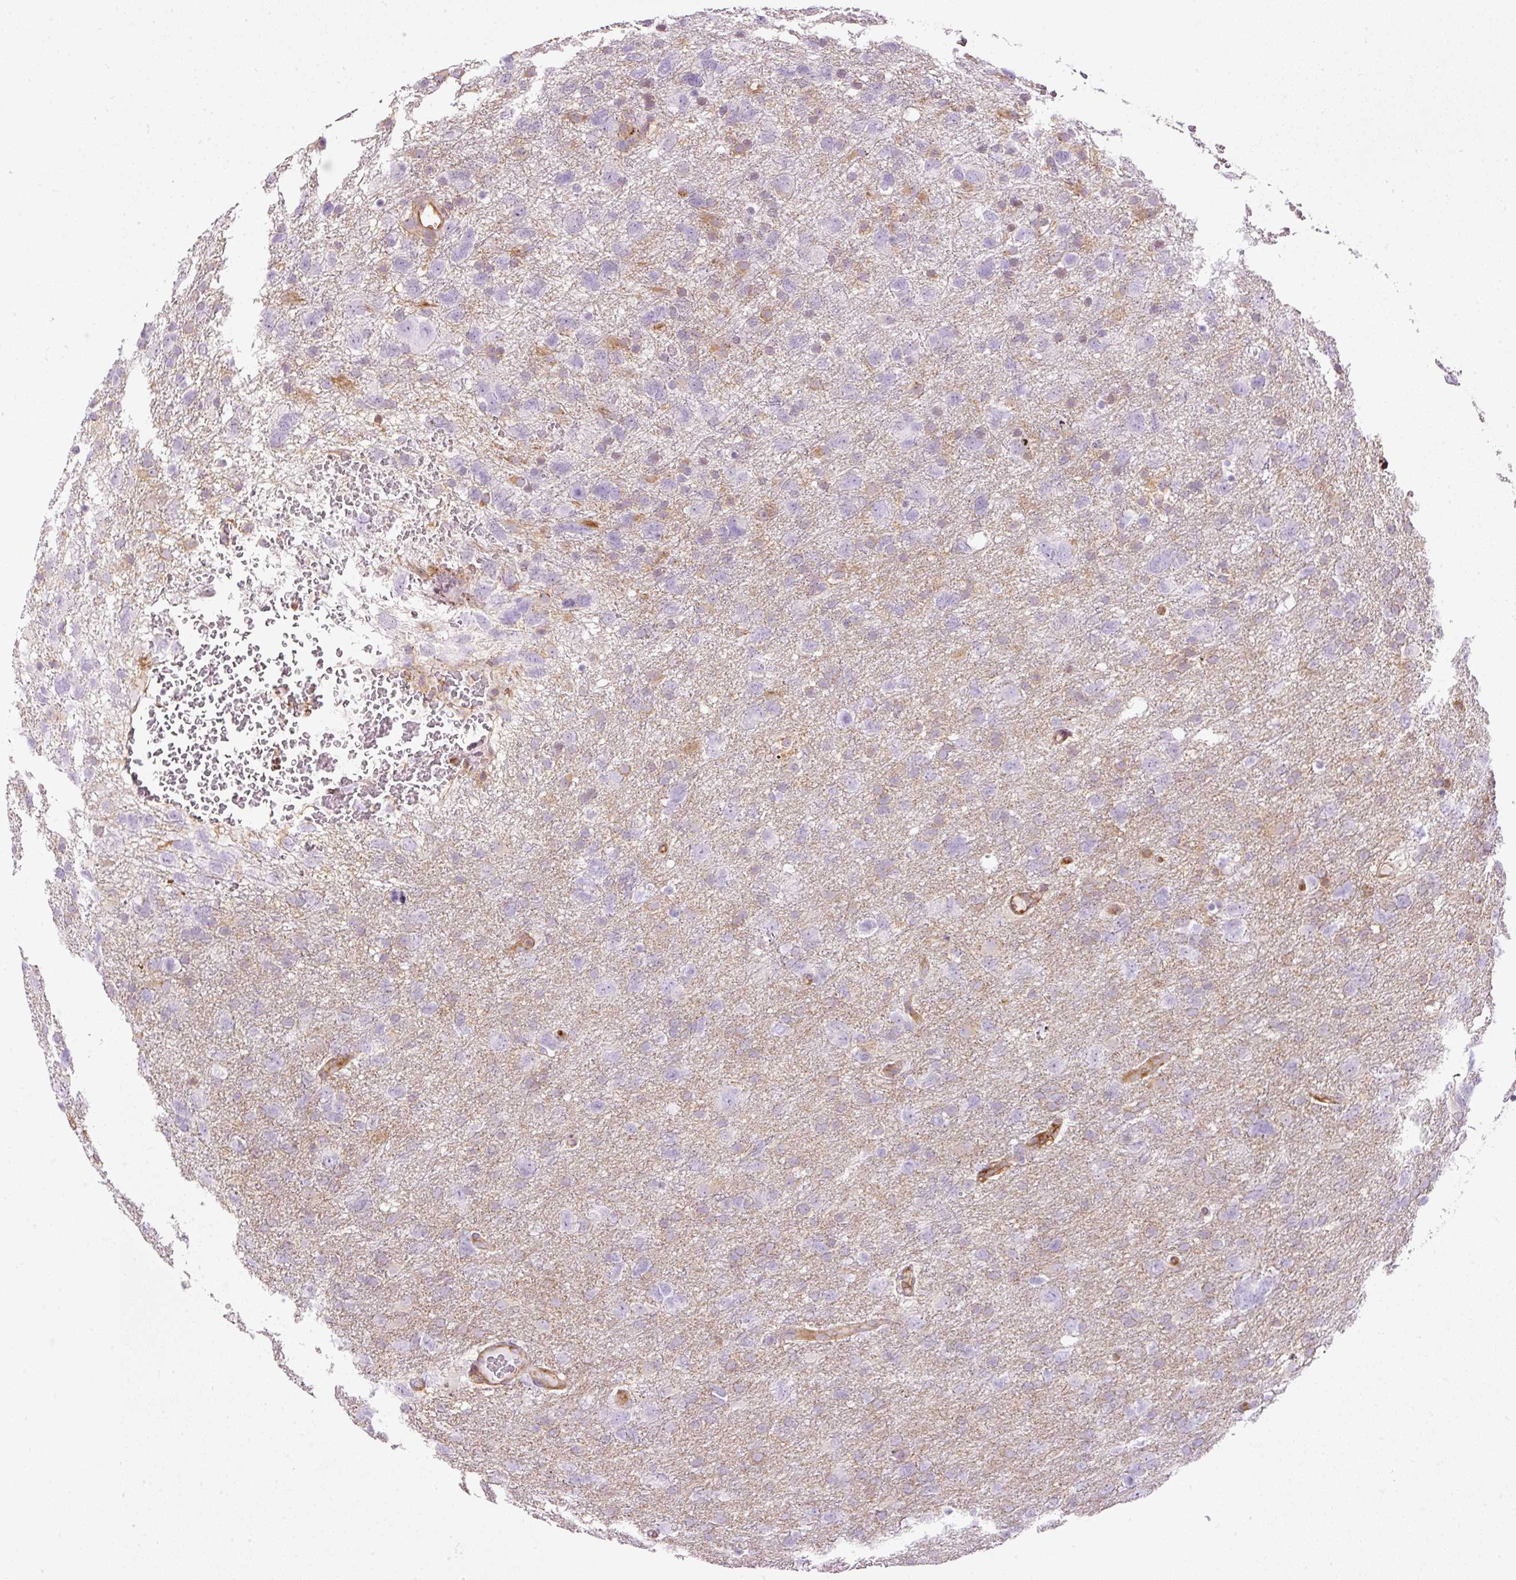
{"staining": {"intensity": "weak", "quantity": "<25%", "location": "cytoplasmic/membranous"}, "tissue": "glioma", "cell_type": "Tumor cells", "image_type": "cancer", "snomed": [{"axis": "morphology", "description": "Glioma, malignant, High grade"}, {"axis": "topography", "description": "Brain"}], "caption": "DAB (3,3'-diaminobenzidine) immunohistochemical staining of human glioma reveals no significant staining in tumor cells. The staining is performed using DAB brown chromogen with nuclei counter-stained in using hematoxylin.", "gene": "SCNM1", "patient": {"sex": "male", "age": 61}}